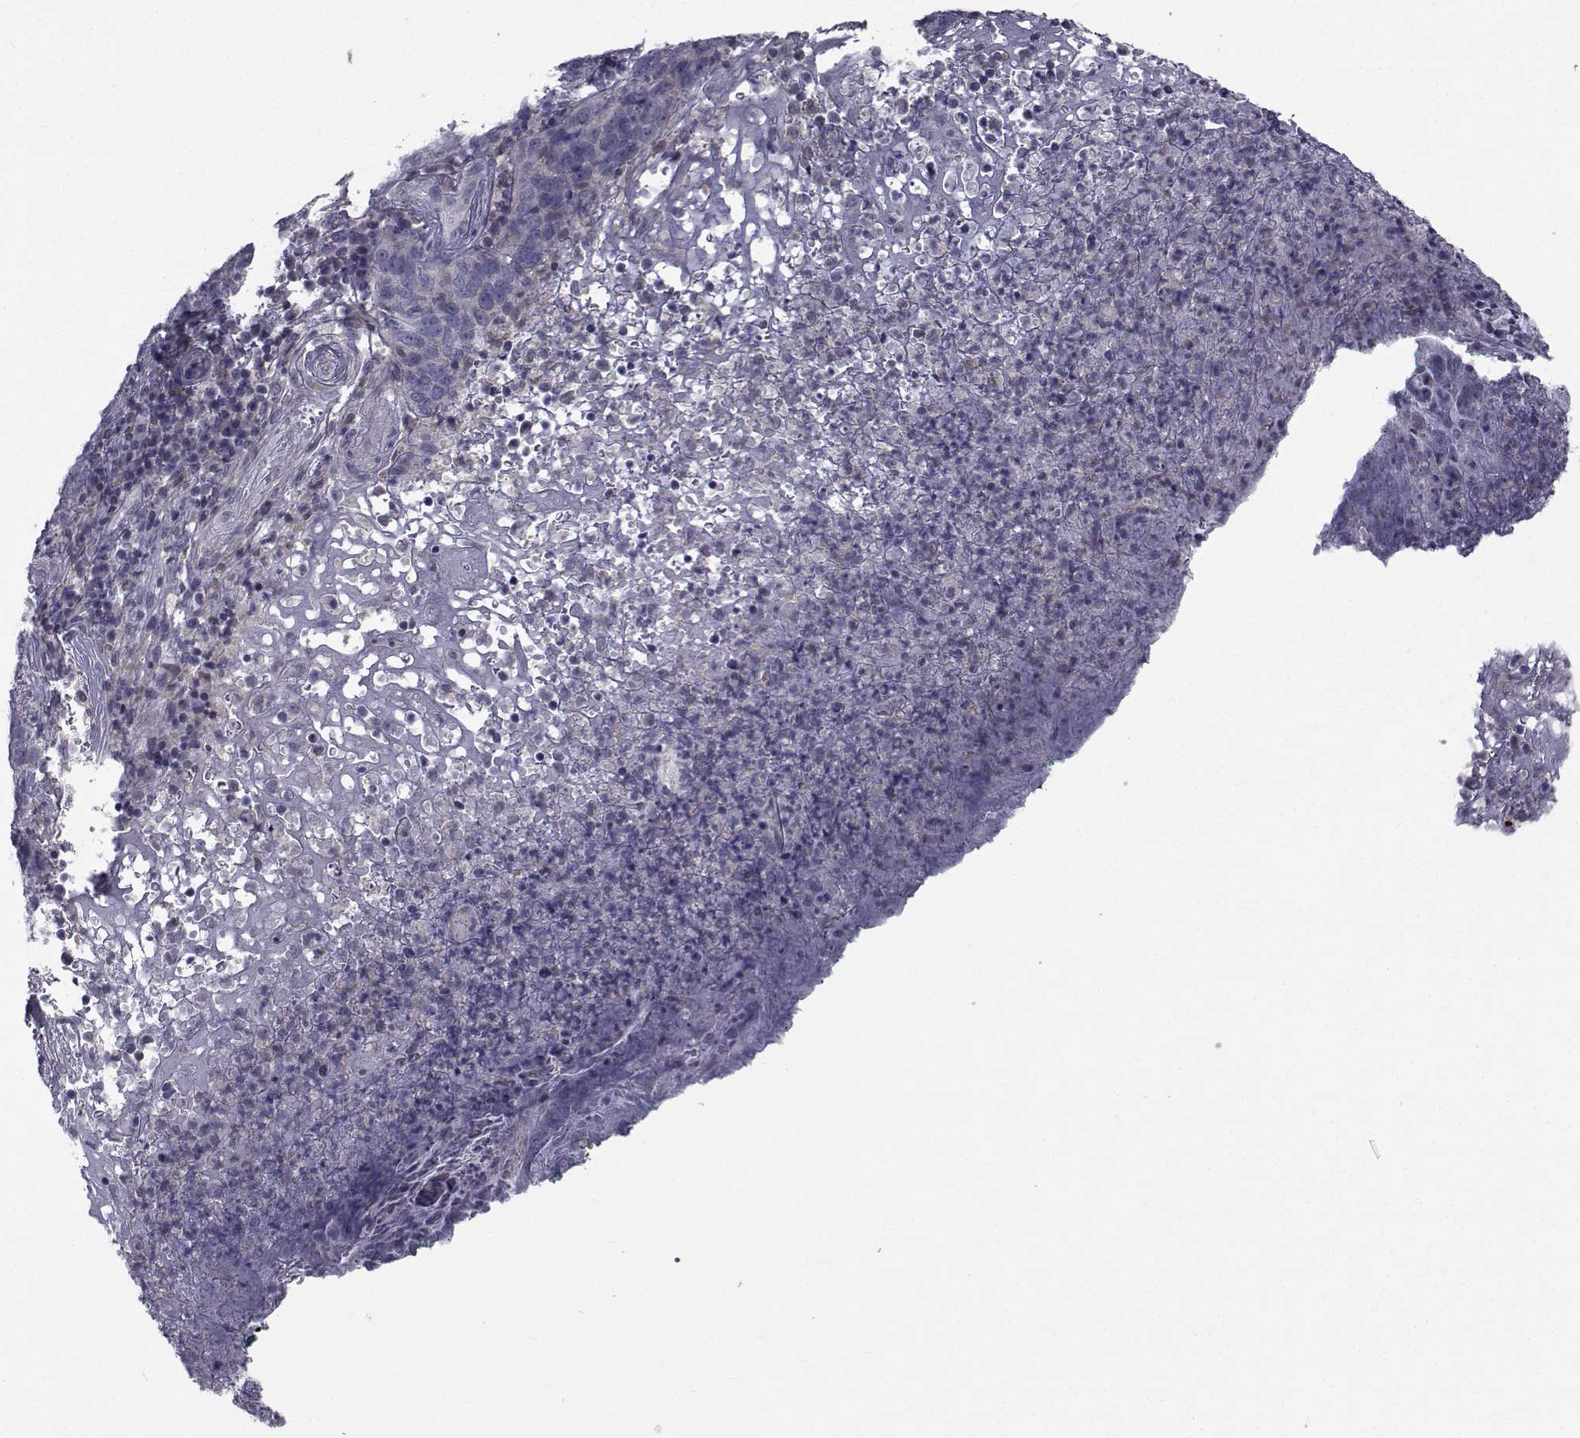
{"staining": {"intensity": "negative", "quantity": "none", "location": "none"}, "tissue": "skin cancer", "cell_type": "Tumor cells", "image_type": "cancer", "snomed": [{"axis": "morphology", "description": "Squamous cell carcinoma, NOS"}, {"axis": "topography", "description": "Skin"}, {"axis": "topography", "description": "Anal"}], "caption": "High magnification brightfield microscopy of squamous cell carcinoma (skin) stained with DAB (3,3'-diaminobenzidine) (brown) and counterstained with hematoxylin (blue): tumor cells show no significant expression. The staining is performed using DAB brown chromogen with nuclei counter-stained in using hematoxylin.", "gene": "SLC30A10", "patient": {"sex": "female", "age": 51}}